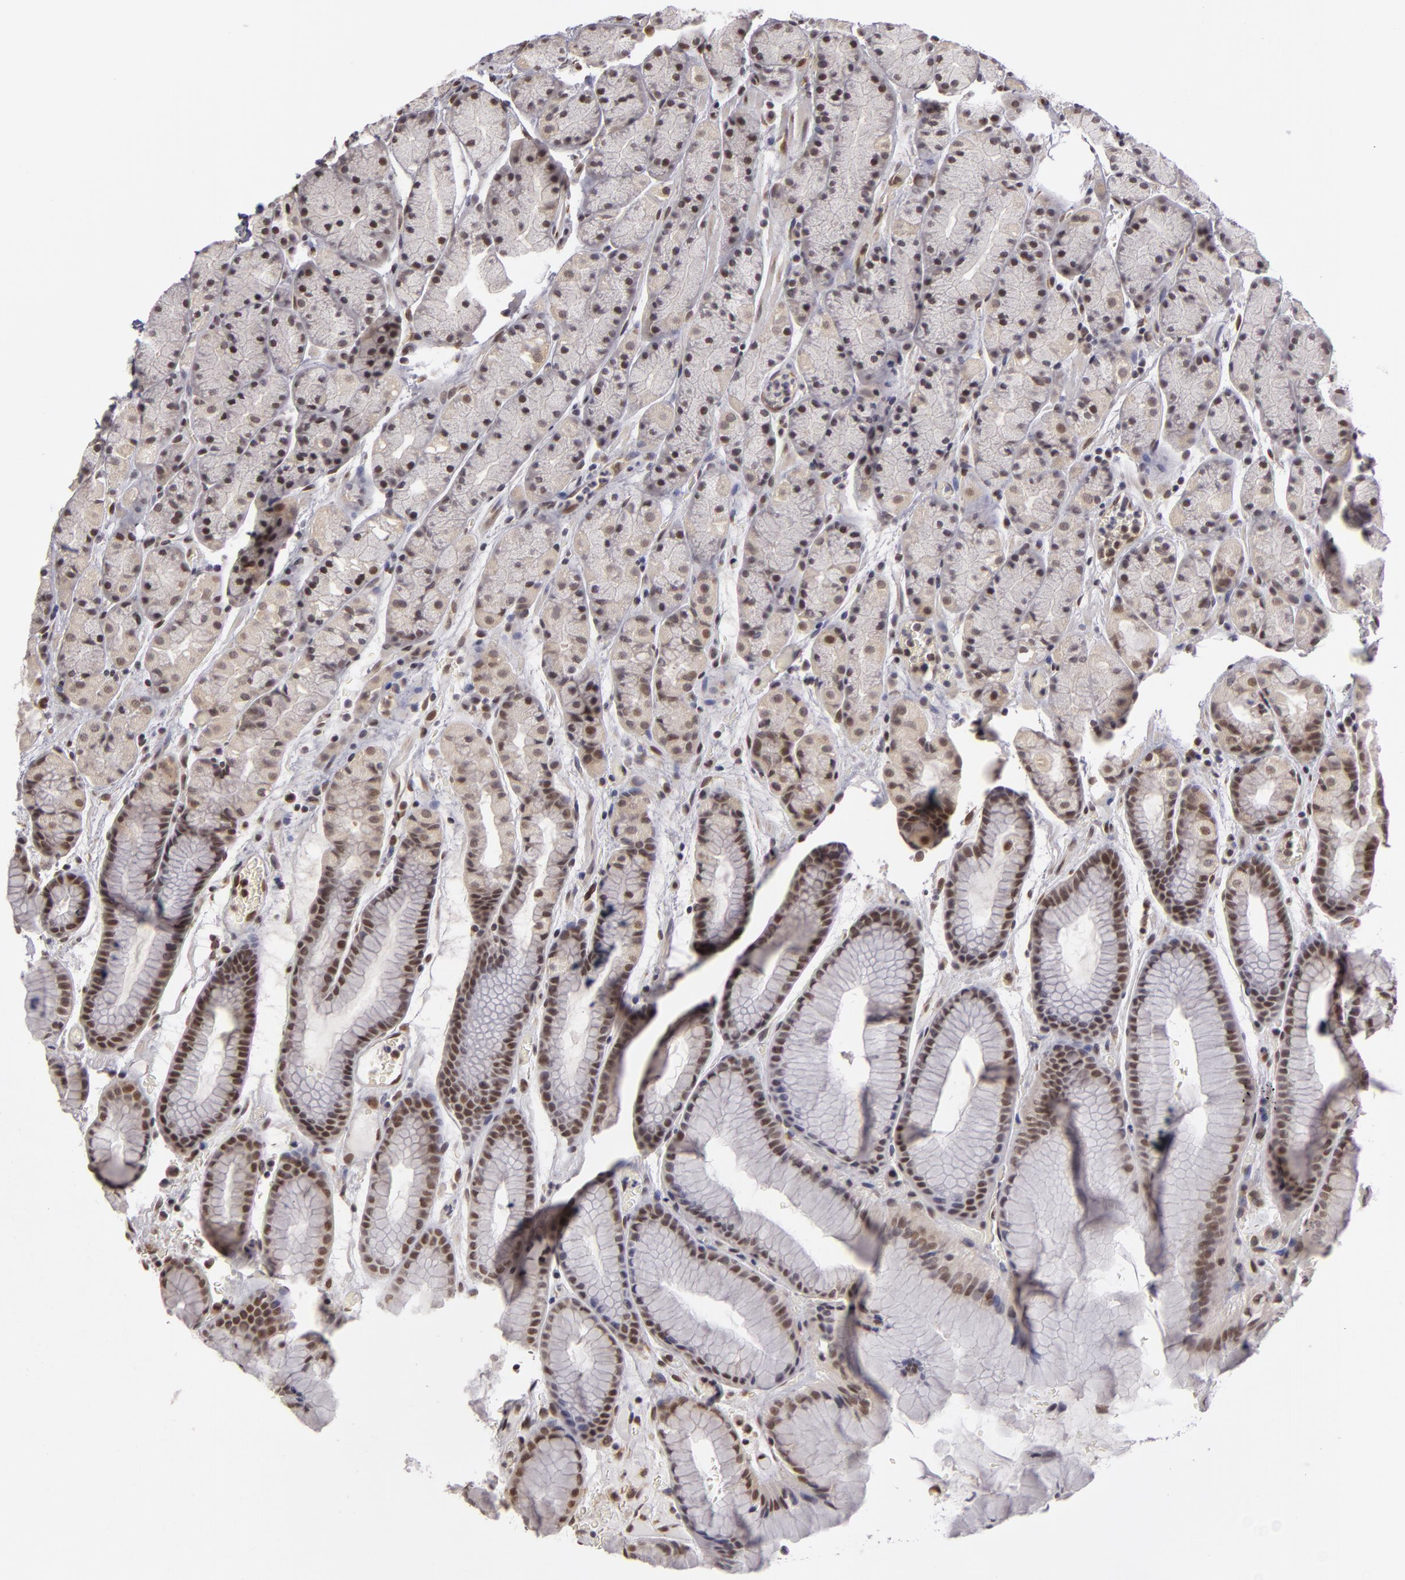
{"staining": {"intensity": "moderate", "quantity": "25%-75%", "location": "nuclear"}, "tissue": "stomach", "cell_type": "Glandular cells", "image_type": "normal", "snomed": [{"axis": "morphology", "description": "Normal tissue, NOS"}, {"axis": "topography", "description": "Stomach, upper"}], "caption": "Moderate nuclear staining for a protein is appreciated in about 25%-75% of glandular cells of normal stomach using immunohistochemistry.", "gene": "ZNF133", "patient": {"sex": "male", "age": 72}}